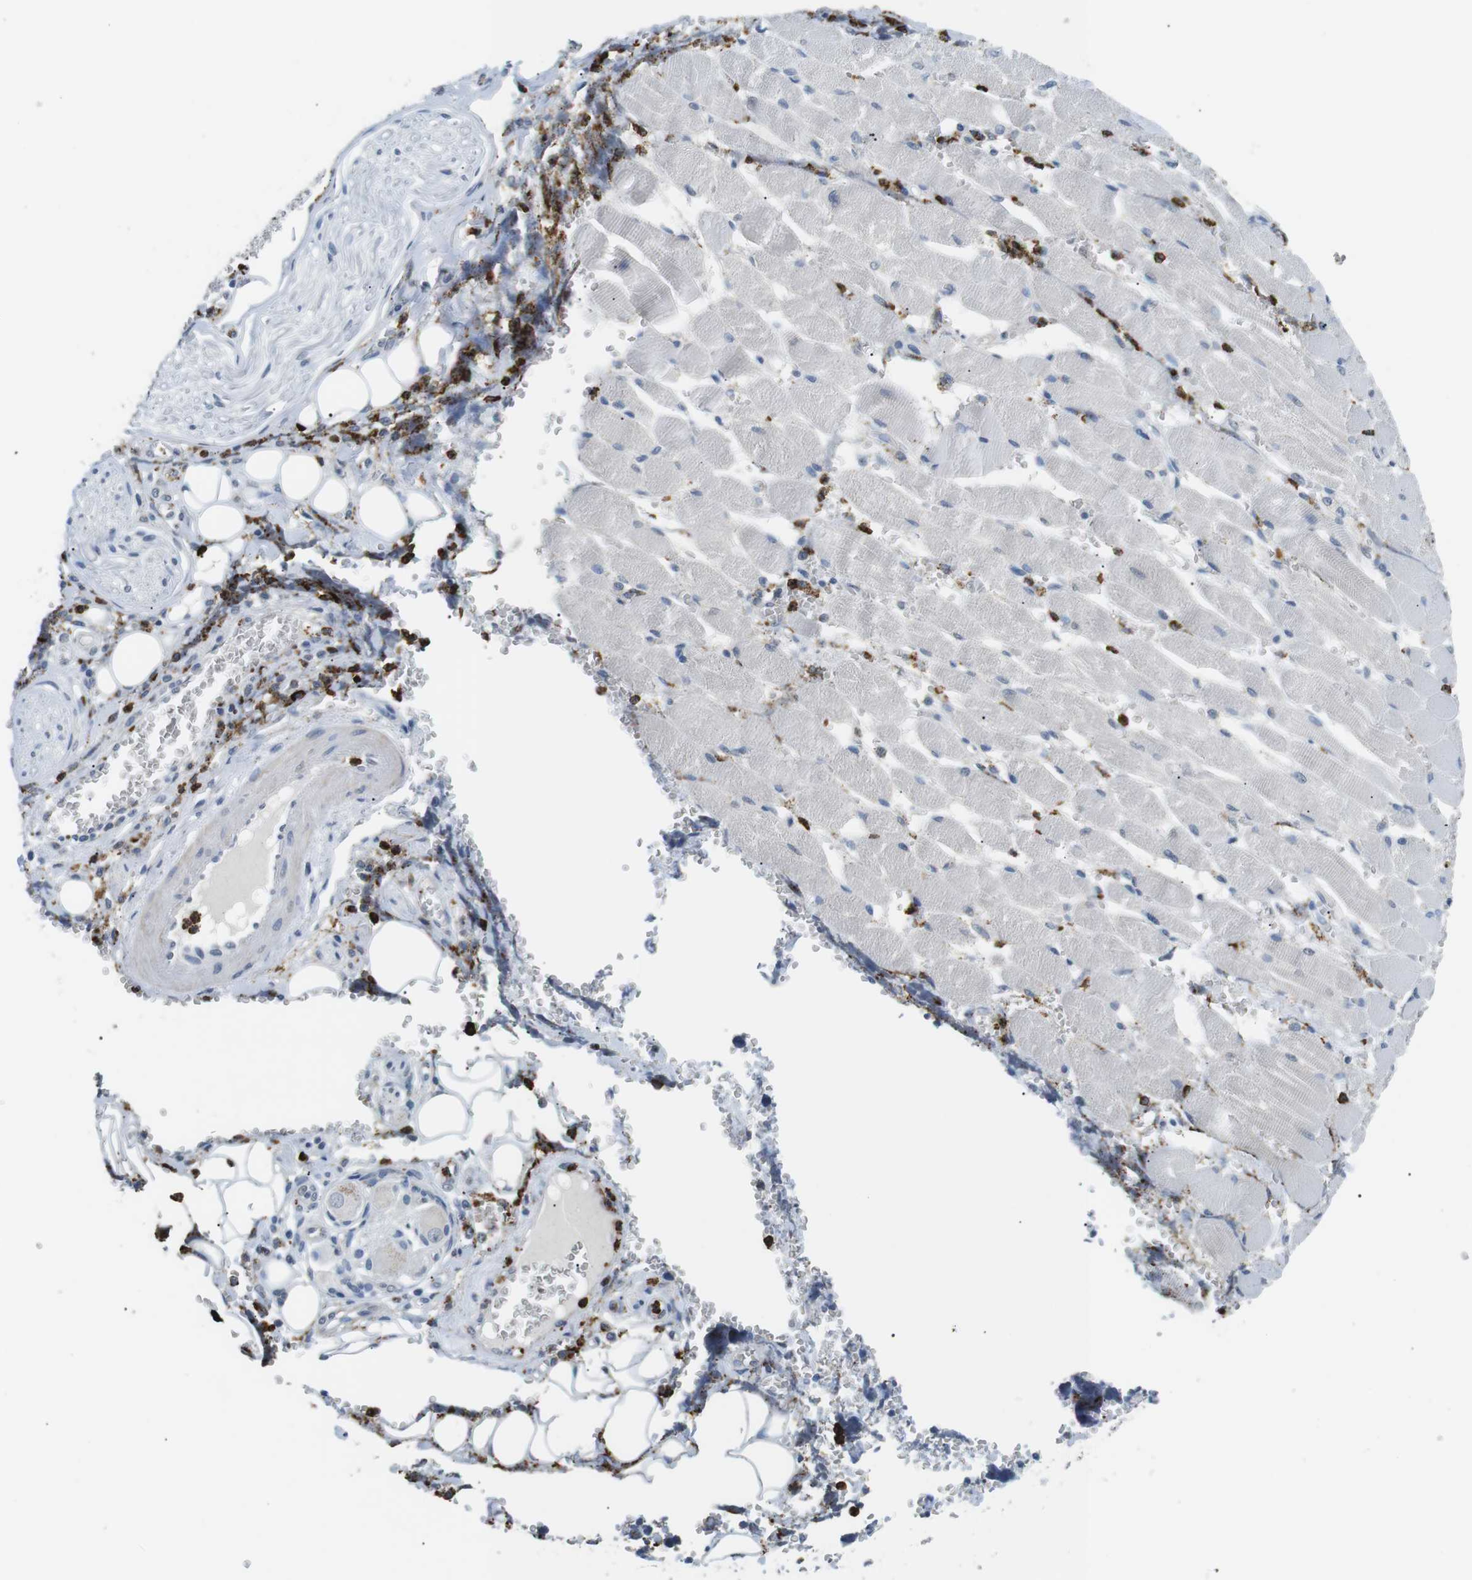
{"staining": {"intensity": "negative", "quantity": "none", "location": "none"}, "tissue": "adipose tissue", "cell_type": "Adipocytes", "image_type": "normal", "snomed": [{"axis": "morphology", "description": "Squamous cell carcinoma, NOS"}, {"axis": "topography", "description": "Oral tissue"}, {"axis": "topography", "description": "Head-Neck"}], "caption": "Immunohistochemistry (IHC) histopathology image of normal adipose tissue: adipose tissue stained with DAB (3,3'-diaminobenzidine) exhibits no significant protein positivity in adipocytes.", "gene": "GZMM", "patient": {"sex": "female", "age": 50}}